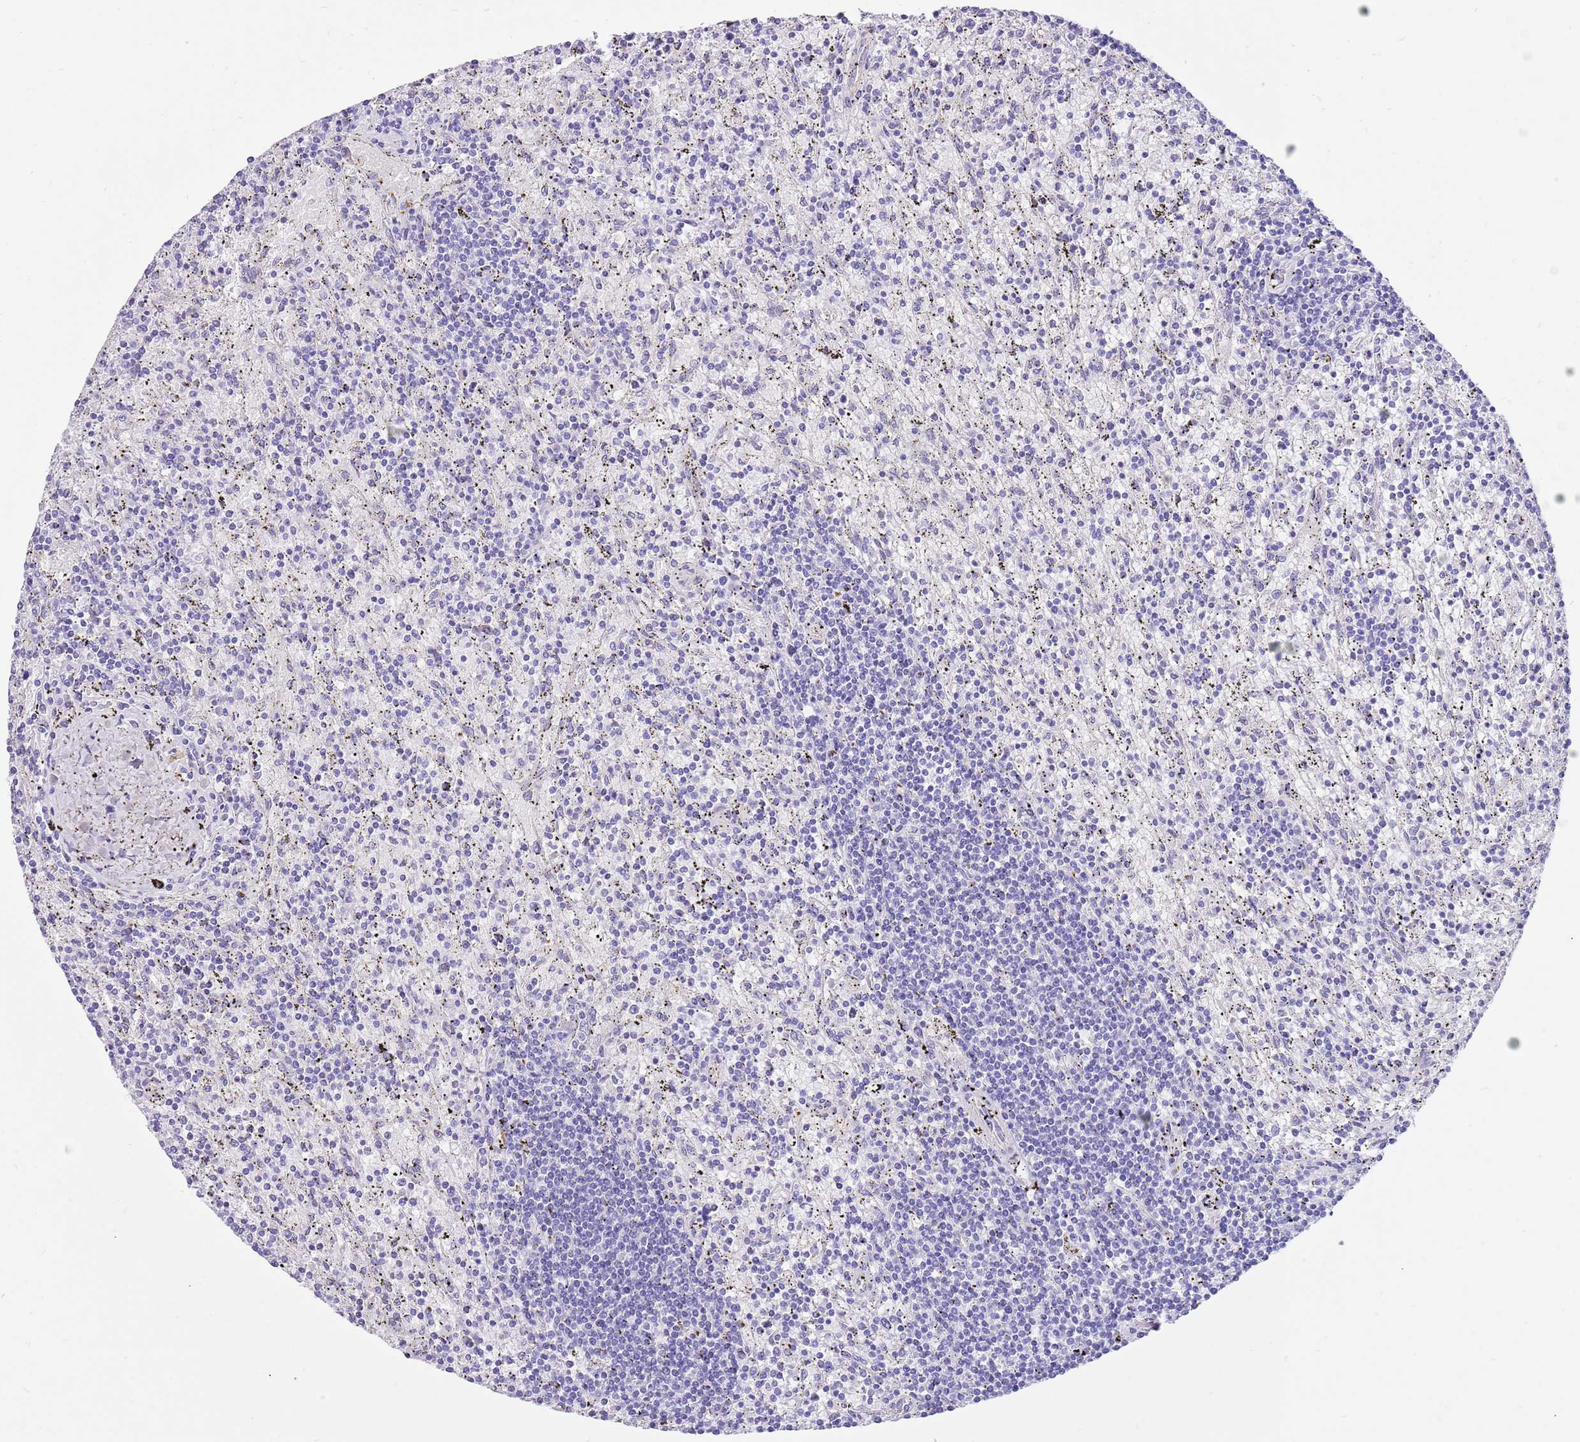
{"staining": {"intensity": "negative", "quantity": "none", "location": "none"}, "tissue": "lymphoma", "cell_type": "Tumor cells", "image_type": "cancer", "snomed": [{"axis": "morphology", "description": "Malignant lymphoma, non-Hodgkin's type, Low grade"}, {"axis": "topography", "description": "Spleen"}], "caption": "An image of lymphoma stained for a protein exhibits no brown staining in tumor cells.", "gene": "SERINC3", "patient": {"sex": "male", "age": 76}}